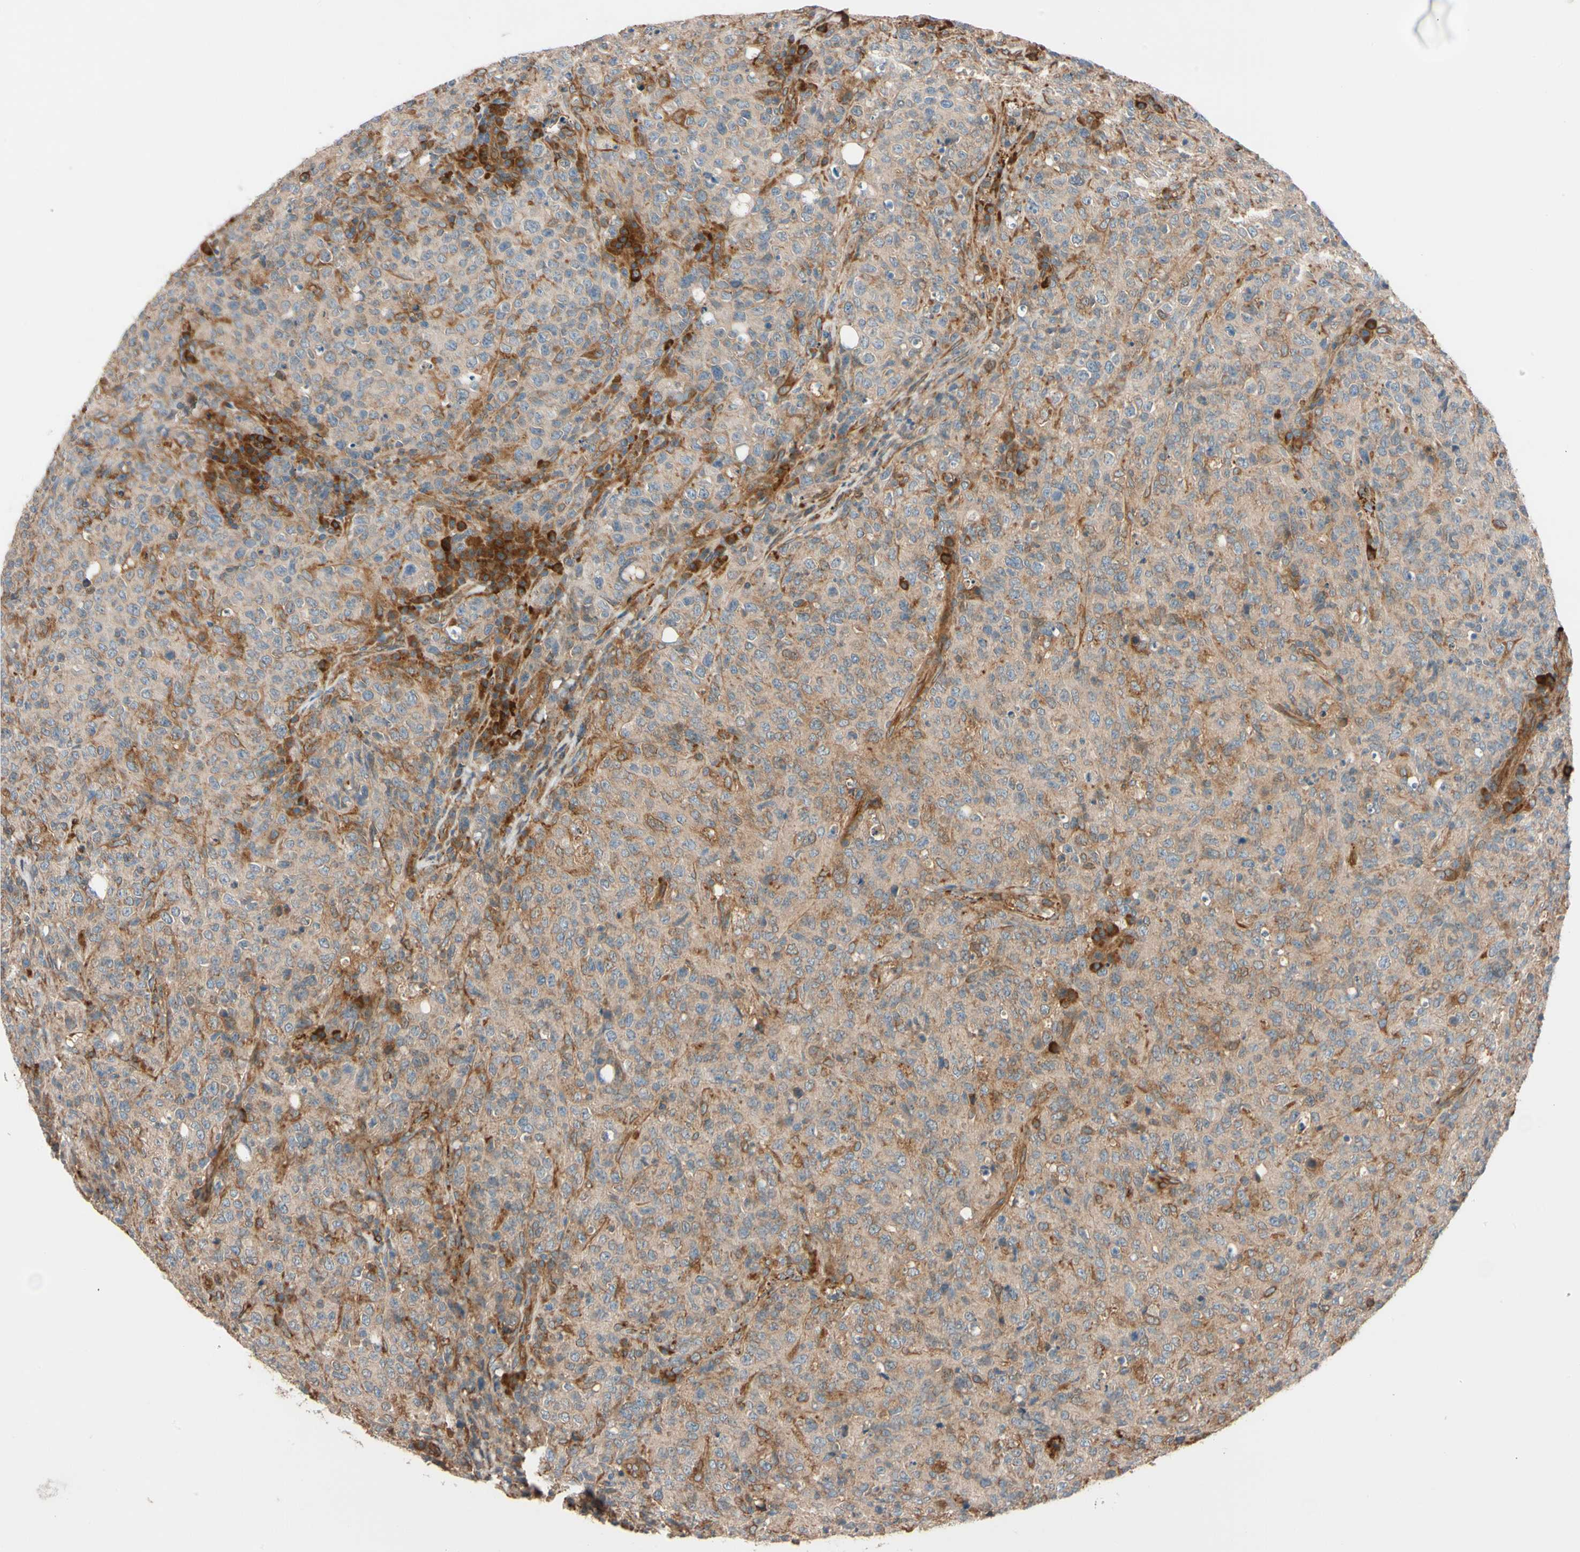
{"staining": {"intensity": "weak", "quantity": ">75%", "location": "cytoplasmic/membranous"}, "tissue": "lymphoma", "cell_type": "Tumor cells", "image_type": "cancer", "snomed": [{"axis": "morphology", "description": "Malignant lymphoma, non-Hodgkin's type, High grade"}, {"axis": "topography", "description": "Tonsil"}], "caption": "DAB (3,3'-diaminobenzidine) immunohistochemical staining of lymphoma demonstrates weak cytoplasmic/membranous protein staining in about >75% of tumor cells.", "gene": "PHYH", "patient": {"sex": "female", "age": 36}}